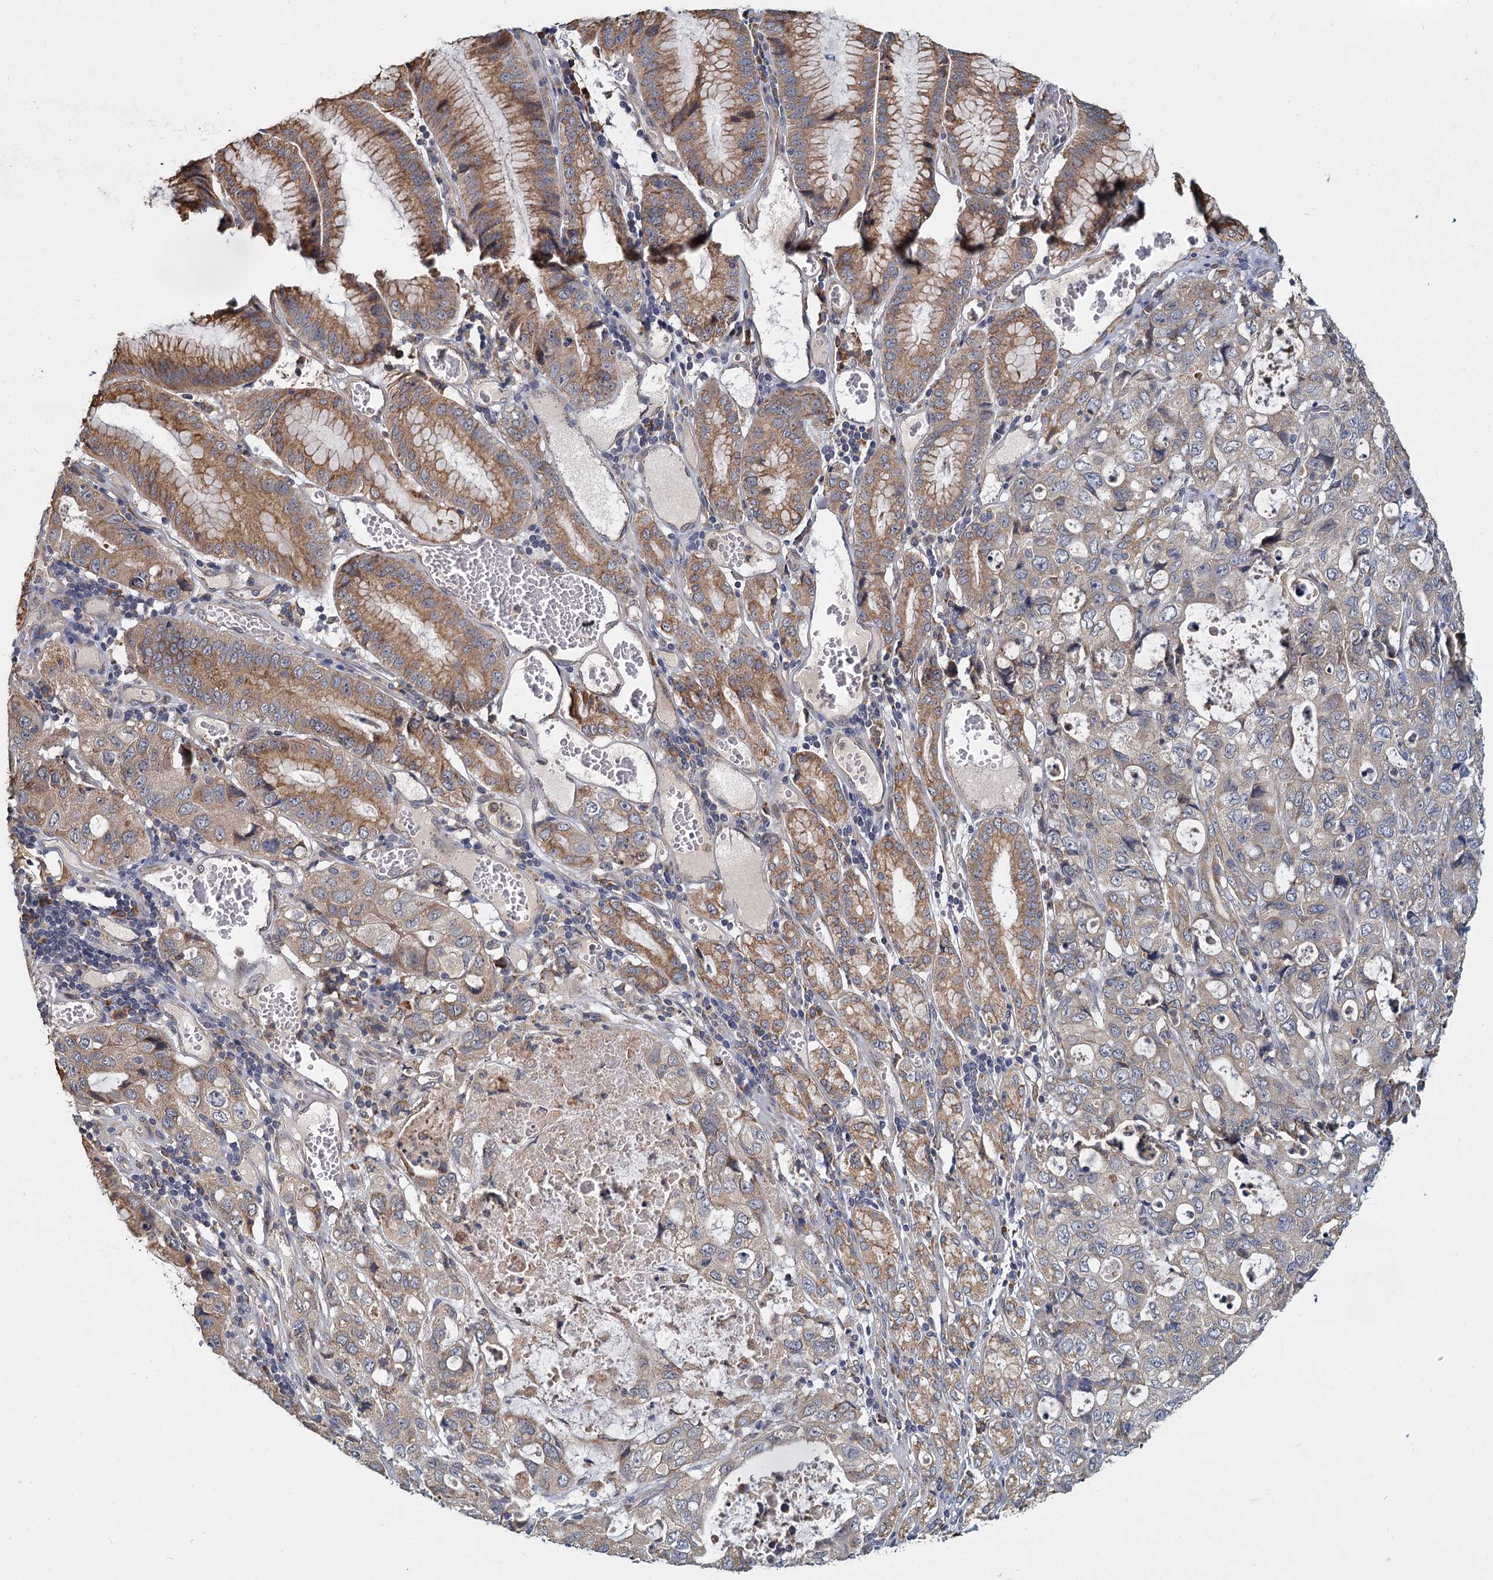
{"staining": {"intensity": "weak", "quantity": "25%-75%", "location": "cytoplasmic/membranous"}, "tissue": "stomach cancer", "cell_type": "Tumor cells", "image_type": "cancer", "snomed": [{"axis": "morphology", "description": "Adenocarcinoma, NOS"}, {"axis": "topography", "description": "Stomach, upper"}], "caption": "Brown immunohistochemical staining in human adenocarcinoma (stomach) exhibits weak cytoplasmic/membranous positivity in about 25%-75% of tumor cells.", "gene": "LRRC51", "patient": {"sex": "female", "age": 52}}